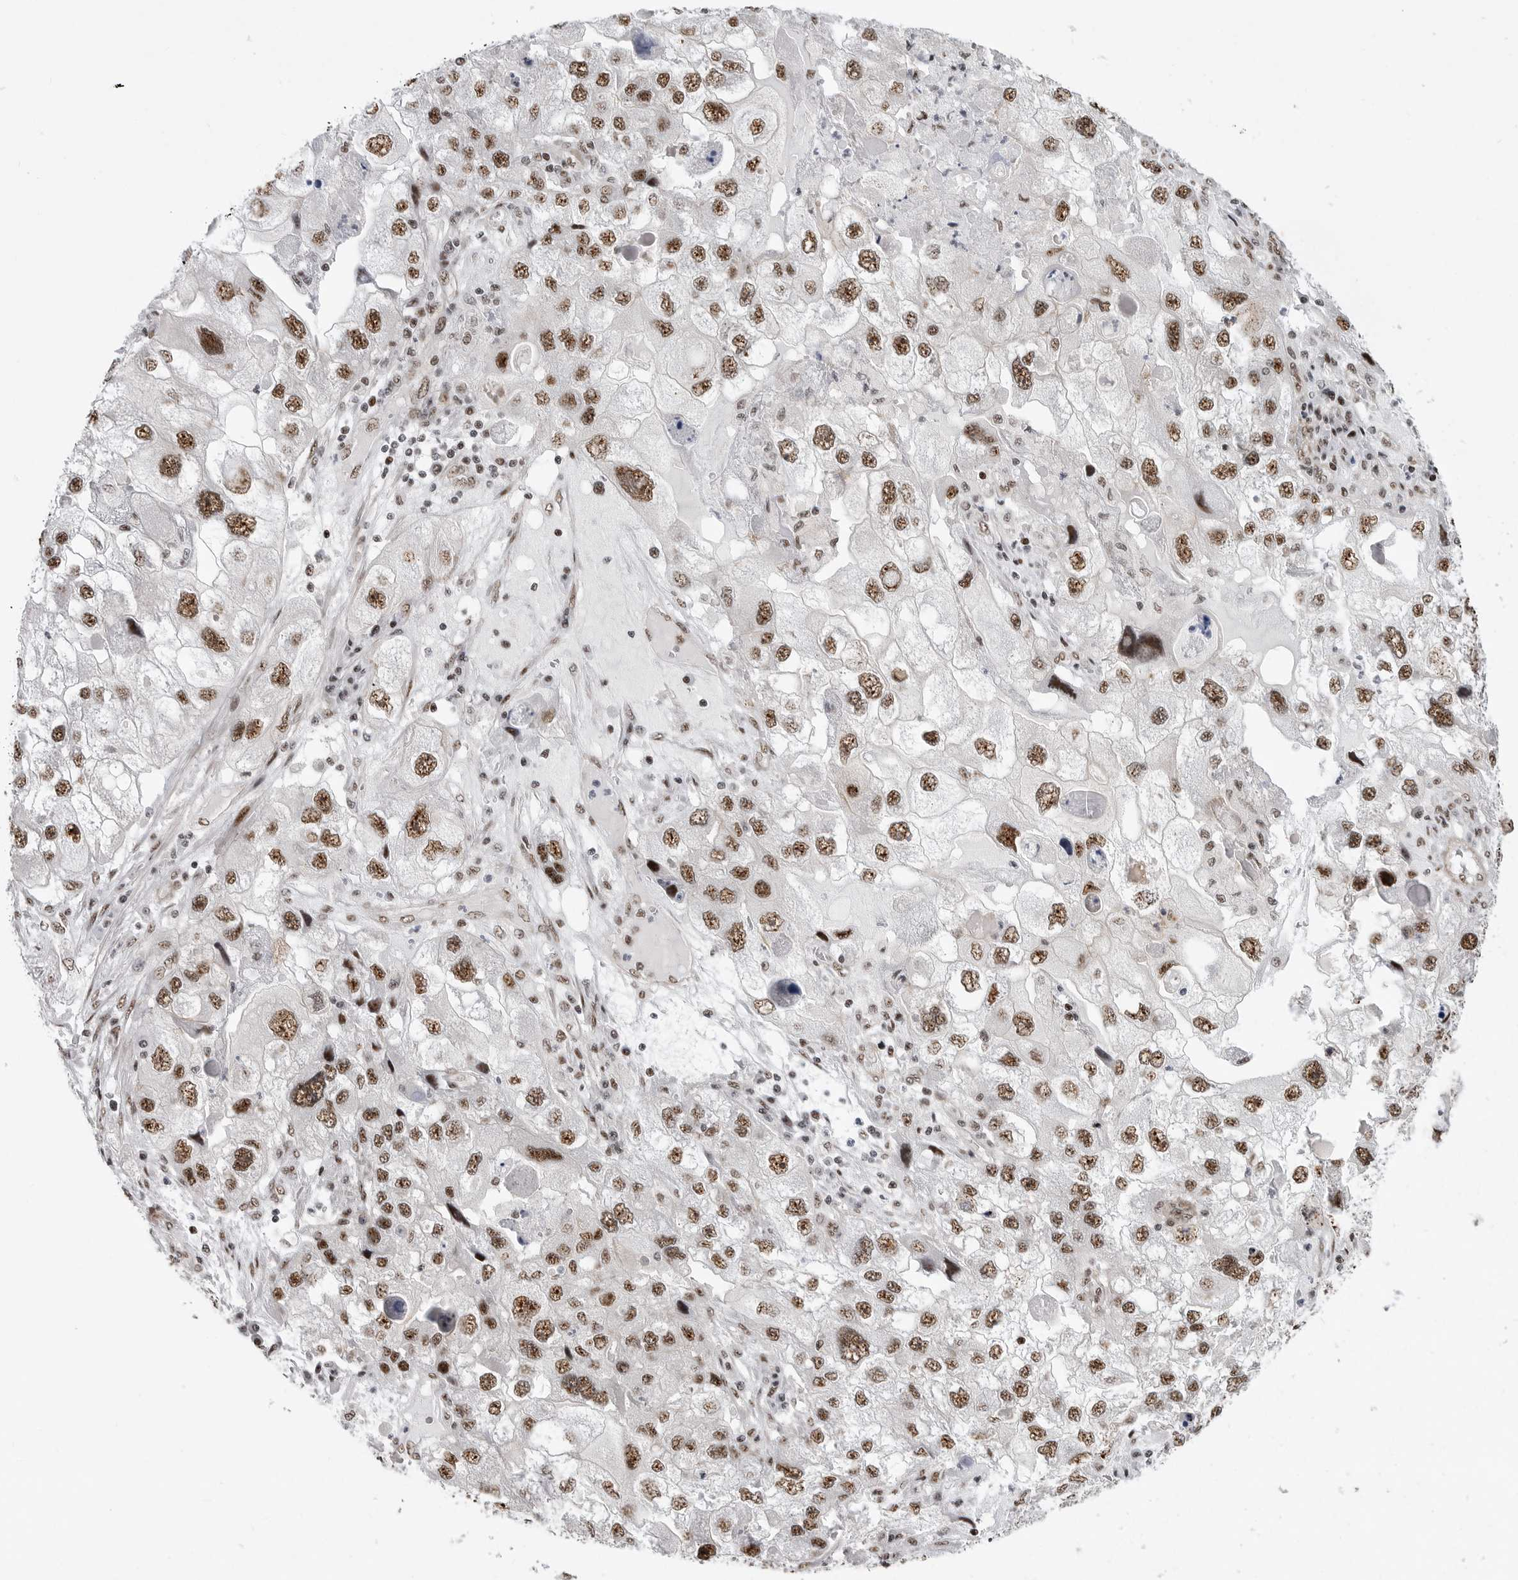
{"staining": {"intensity": "strong", "quantity": ">75%", "location": "nuclear"}, "tissue": "endometrial cancer", "cell_type": "Tumor cells", "image_type": "cancer", "snomed": [{"axis": "morphology", "description": "Adenocarcinoma, NOS"}, {"axis": "topography", "description": "Endometrium"}], "caption": "High-magnification brightfield microscopy of adenocarcinoma (endometrial) stained with DAB (brown) and counterstained with hematoxylin (blue). tumor cells exhibit strong nuclear staining is identified in about>75% of cells.", "gene": "GPATCH2", "patient": {"sex": "female", "age": 49}}